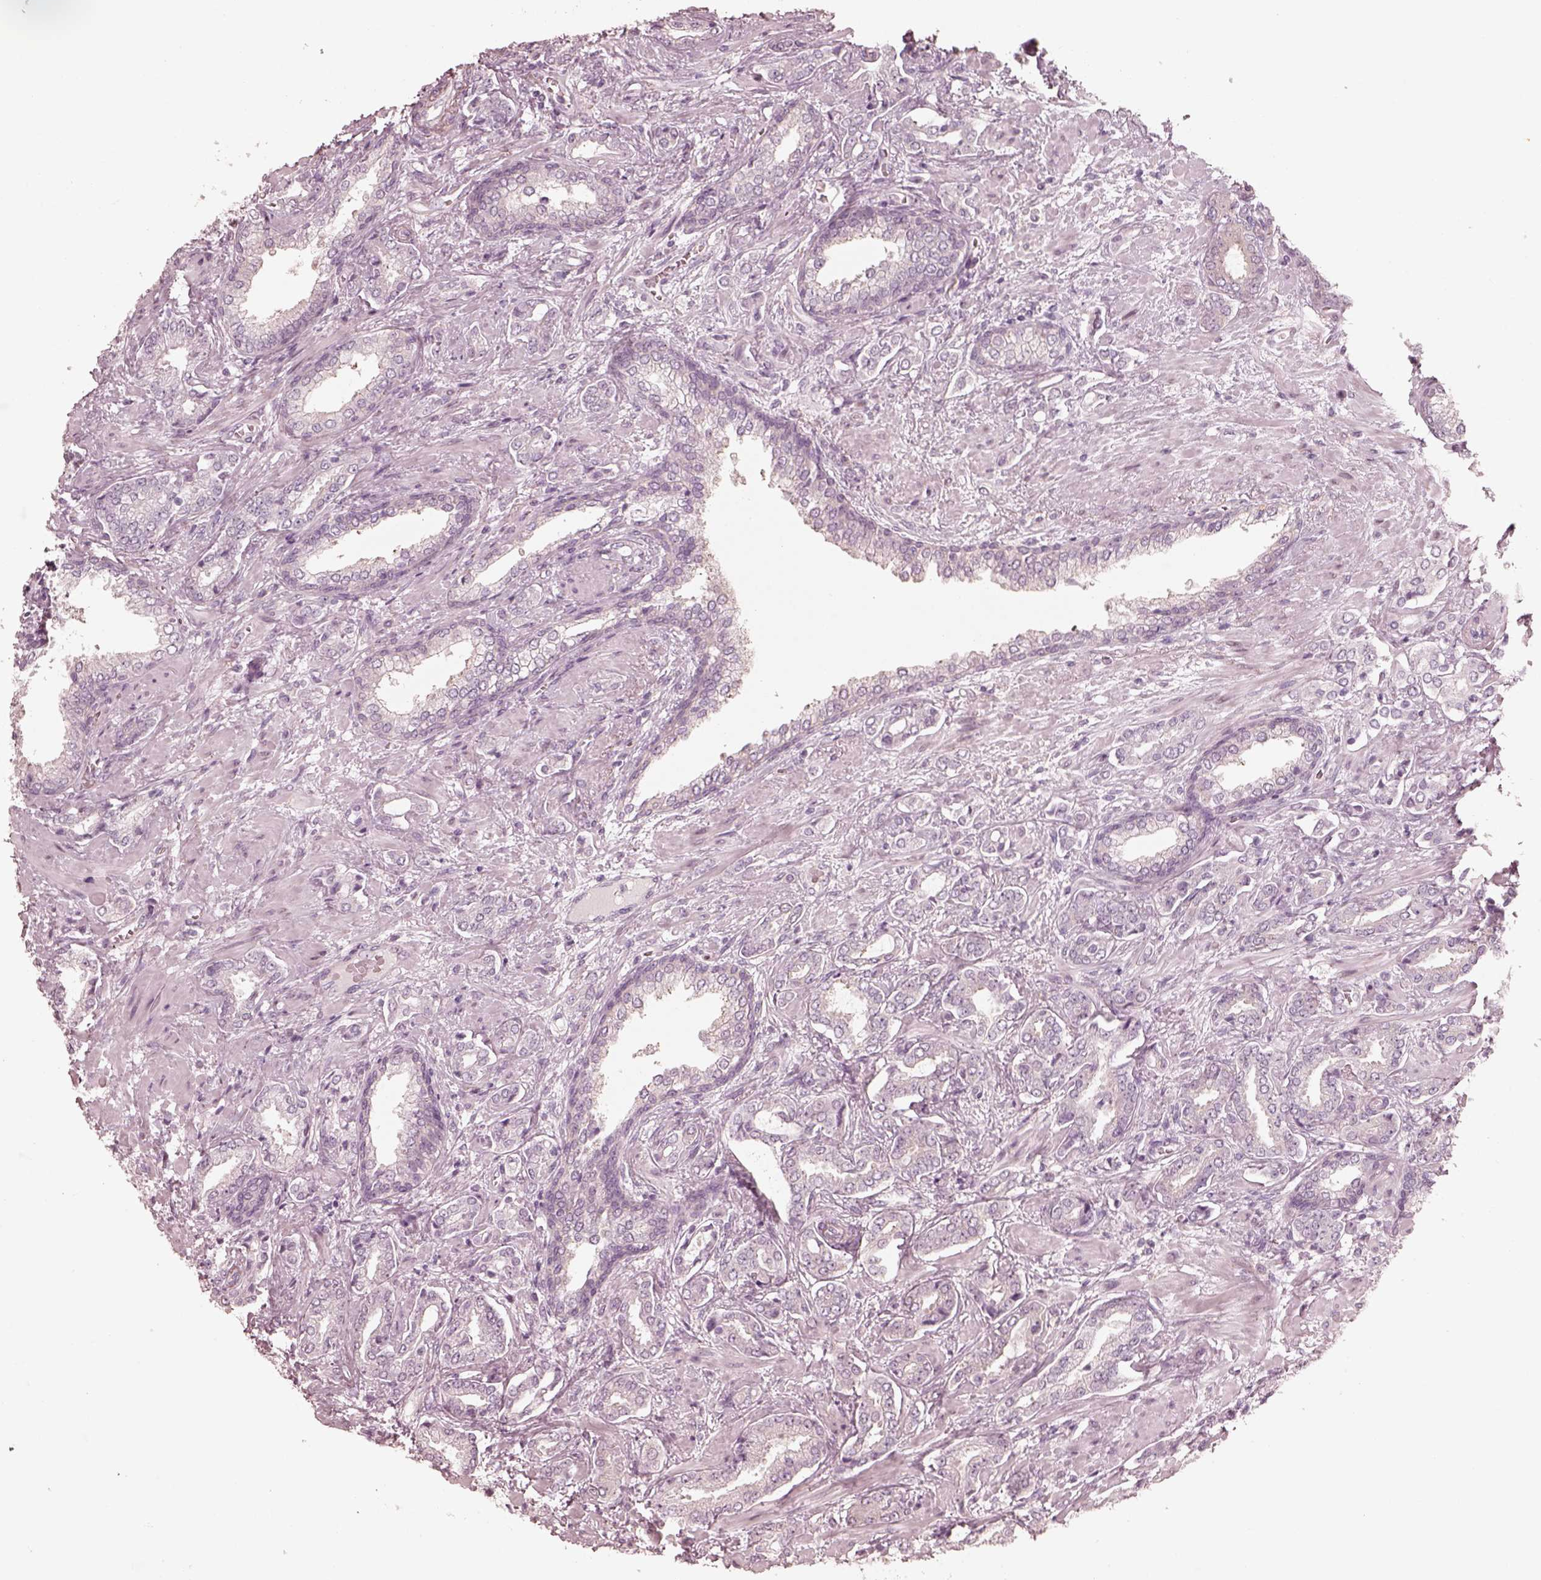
{"staining": {"intensity": "negative", "quantity": "none", "location": "none"}, "tissue": "prostate cancer", "cell_type": "Tumor cells", "image_type": "cancer", "snomed": [{"axis": "morphology", "description": "Adenocarcinoma, Low grade"}, {"axis": "topography", "description": "Prostate"}], "caption": "A micrograph of human low-grade adenocarcinoma (prostate) is negative for staining in tumor cells.", "gene": "RAB3C", "patient": {"sex": "male", "age": 61}}